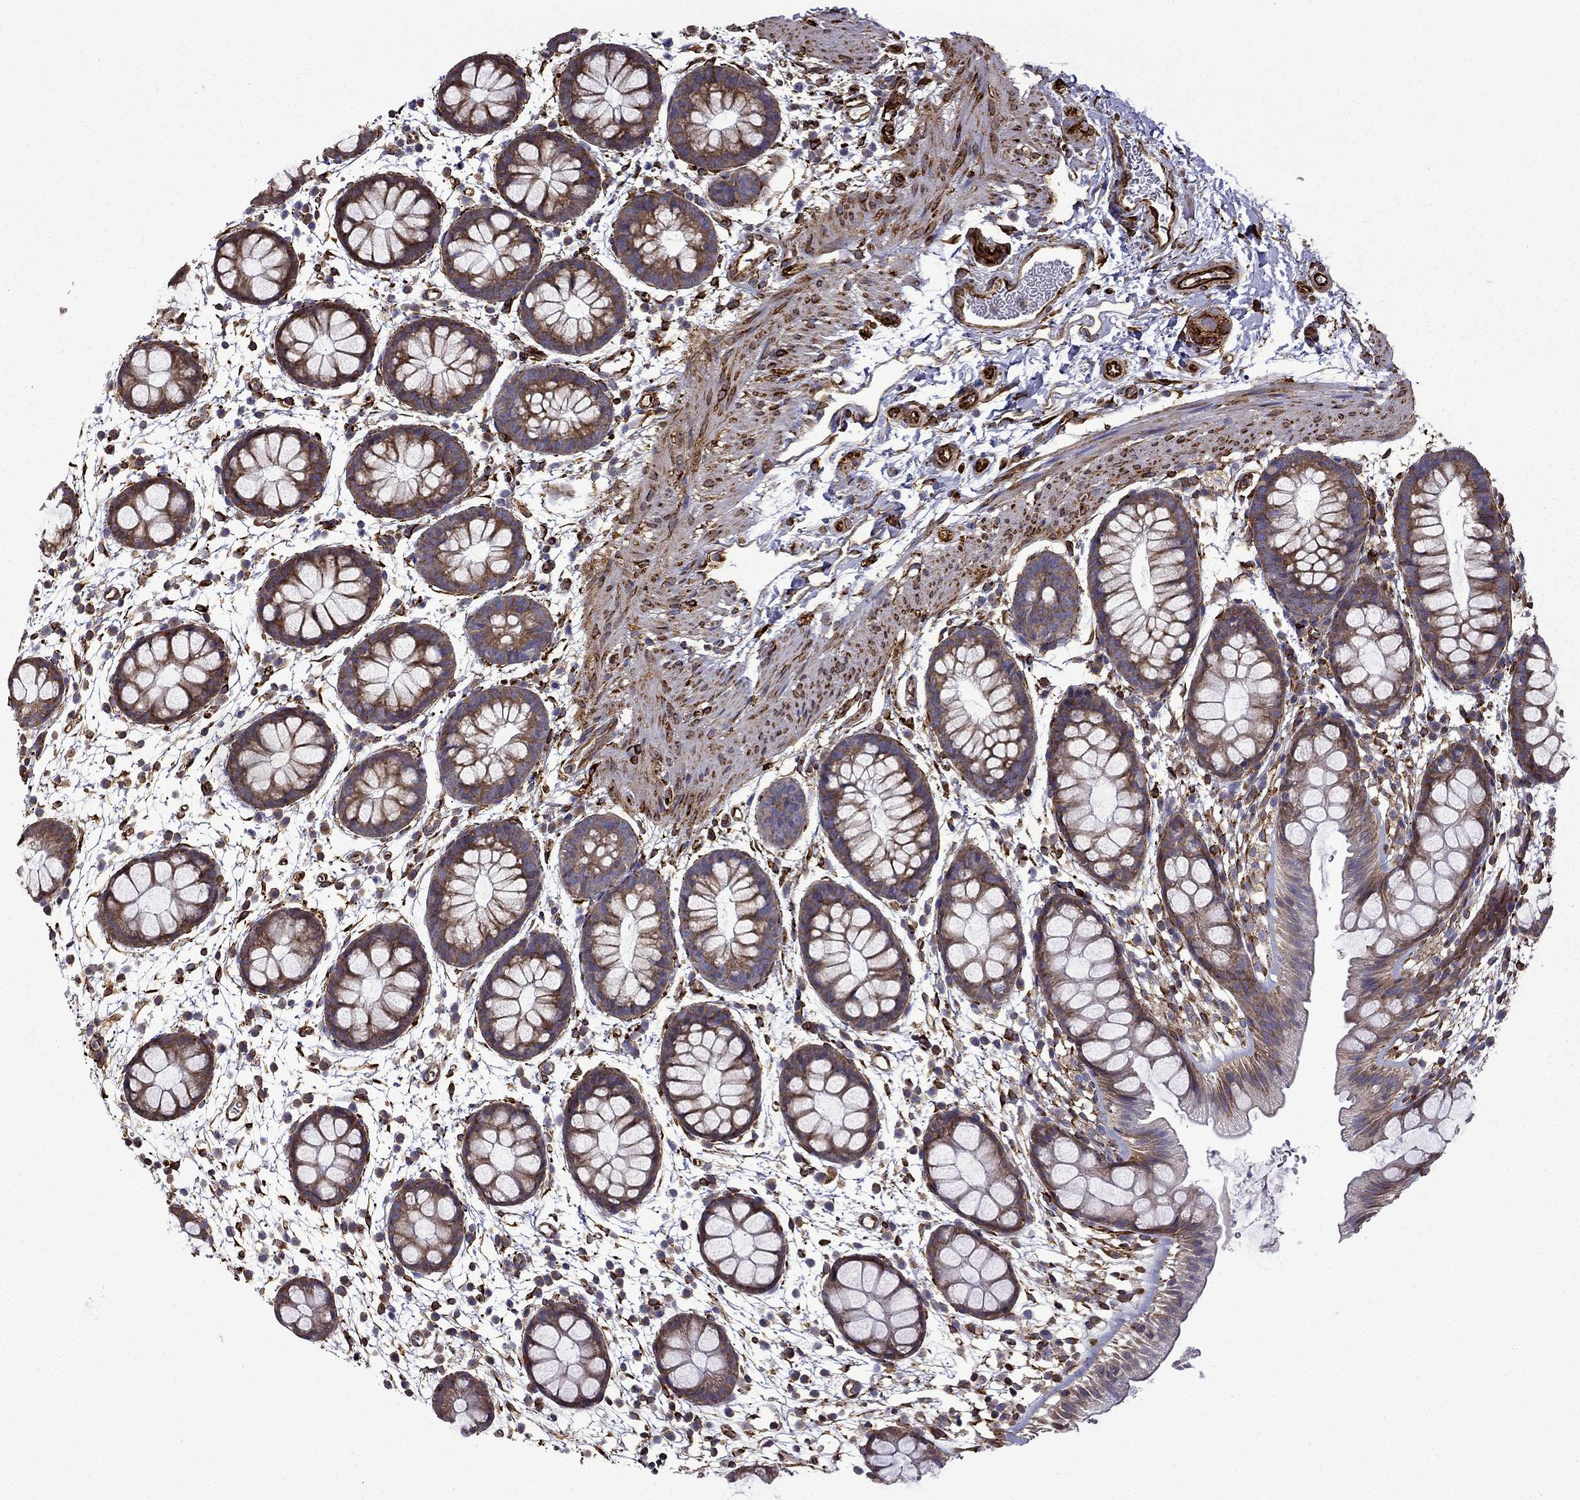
{"staining": {"intensity": "moderate", "quantity": ">75%", "location": "cytoplasmic/membranous"}, "tissue": "rectum", "cell_type": "Glandular cells", "image_type": "normal", "snomed": [{"axis": "morphology", "description": "Normal tissue, NOS"}, {"axis": "topography", "description": "Rectum"}], "caption": "DAB (3,3'-diaminobenzidine) immunohistochemical staining of unremarkable human rectum demonstrates moderate cytoplasmic/membranous protein expression in approximately >75% of glandular cells. (brown staining indicates protein expression, while blue staining denotes nuclei).", "gene": "MAP4", "patient": {"sex": "male", "age": 57}}